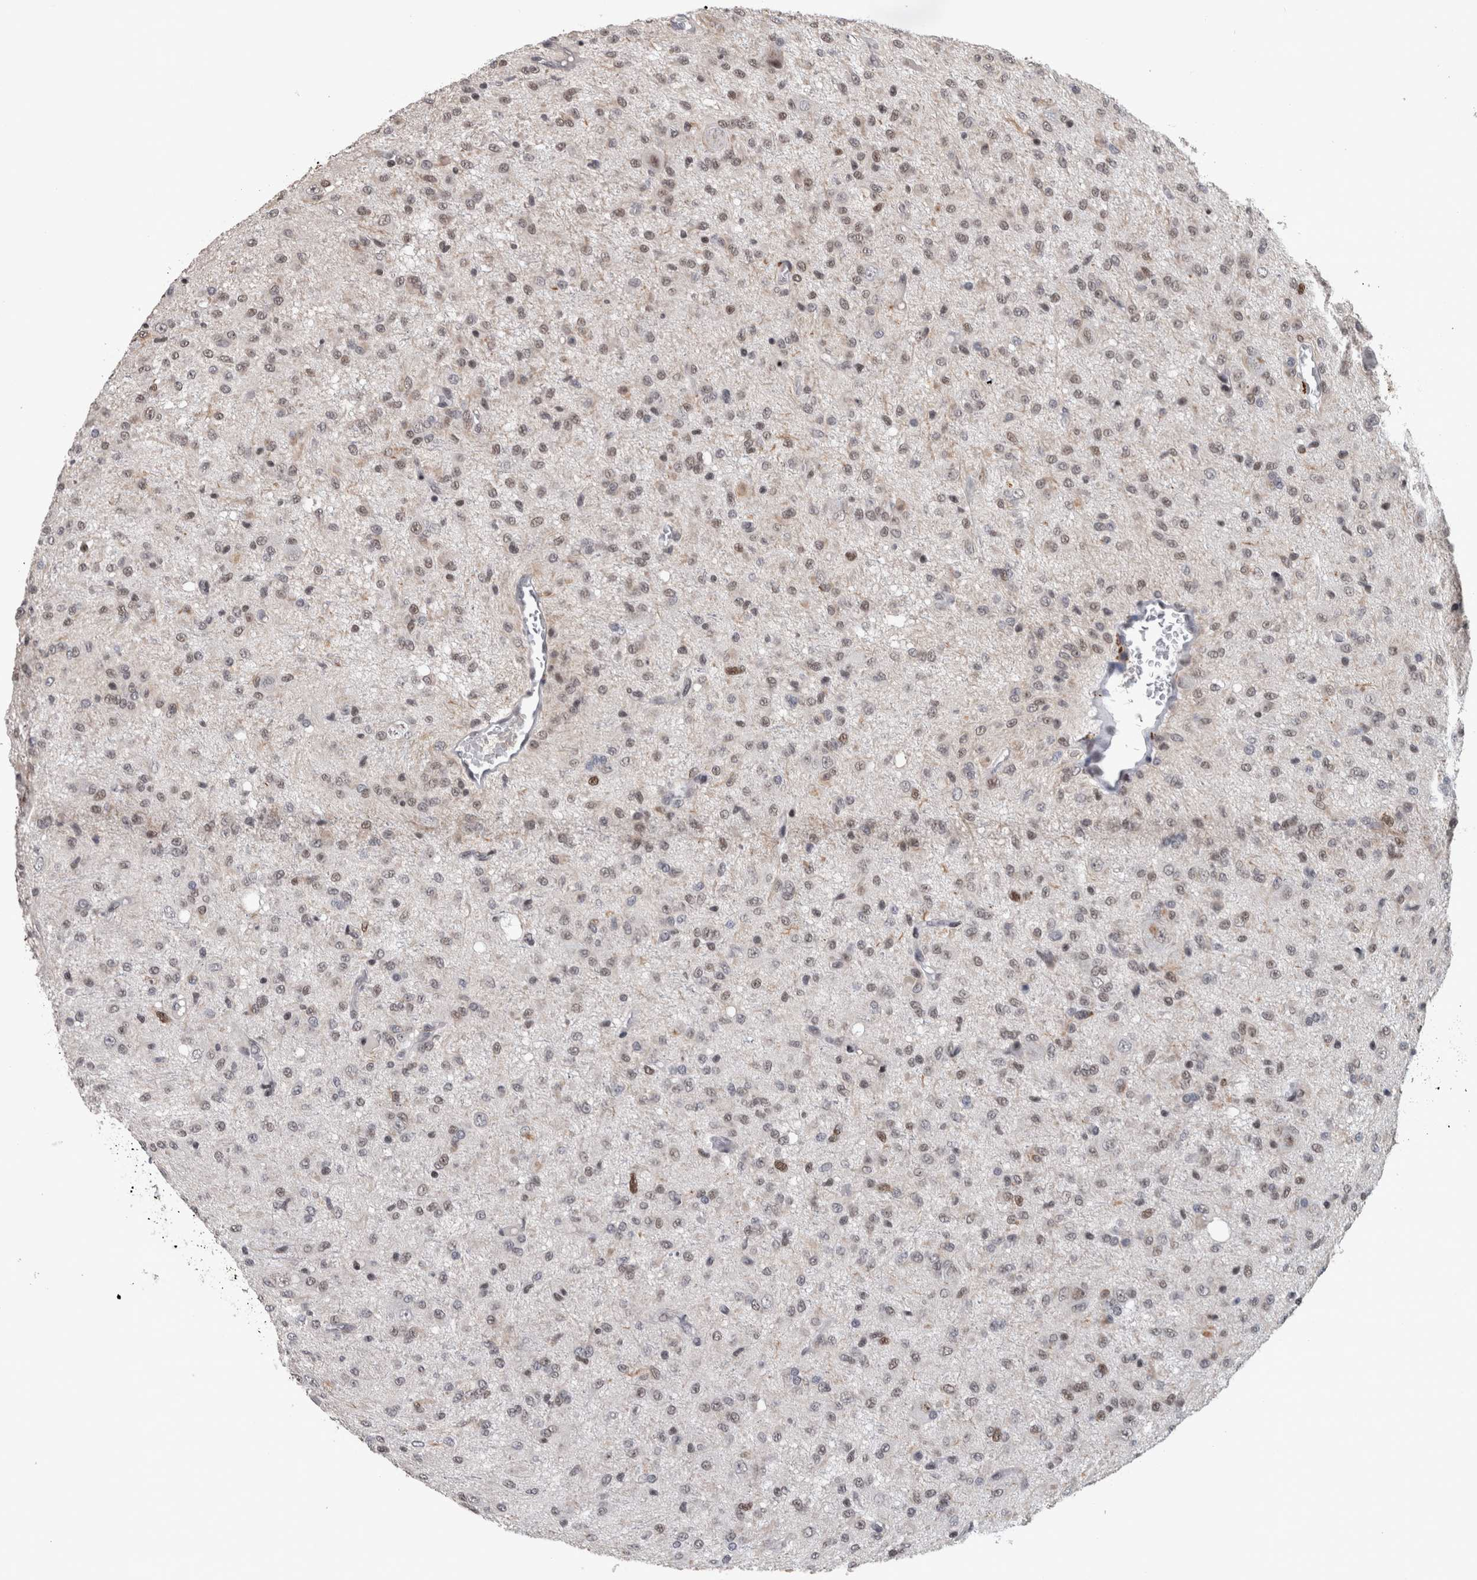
{"staining": {"intensity": "weak", "quantity": "25%-75%", "location": "nuclear"}, "tissue": "glioma", "cell_type": "Tumor cells", "image_type": "cancer", "snomed": [{"axis": "morphology", "description": "Glioma, malignant, High grade"}, {"axis": "topography", "description": "Brain"}], "caption": "High-magnification brightfield microscopy of glioma stained with DAB (3,3'-diaminobenzidine) (brown) and counterstained with hematoxylin (blue). tumor cells exhibit weak nuclear positivity is identified in about25%-75% of cells.", "gene": "POLD2", "patient": {"sex": "female", "age": 59}}